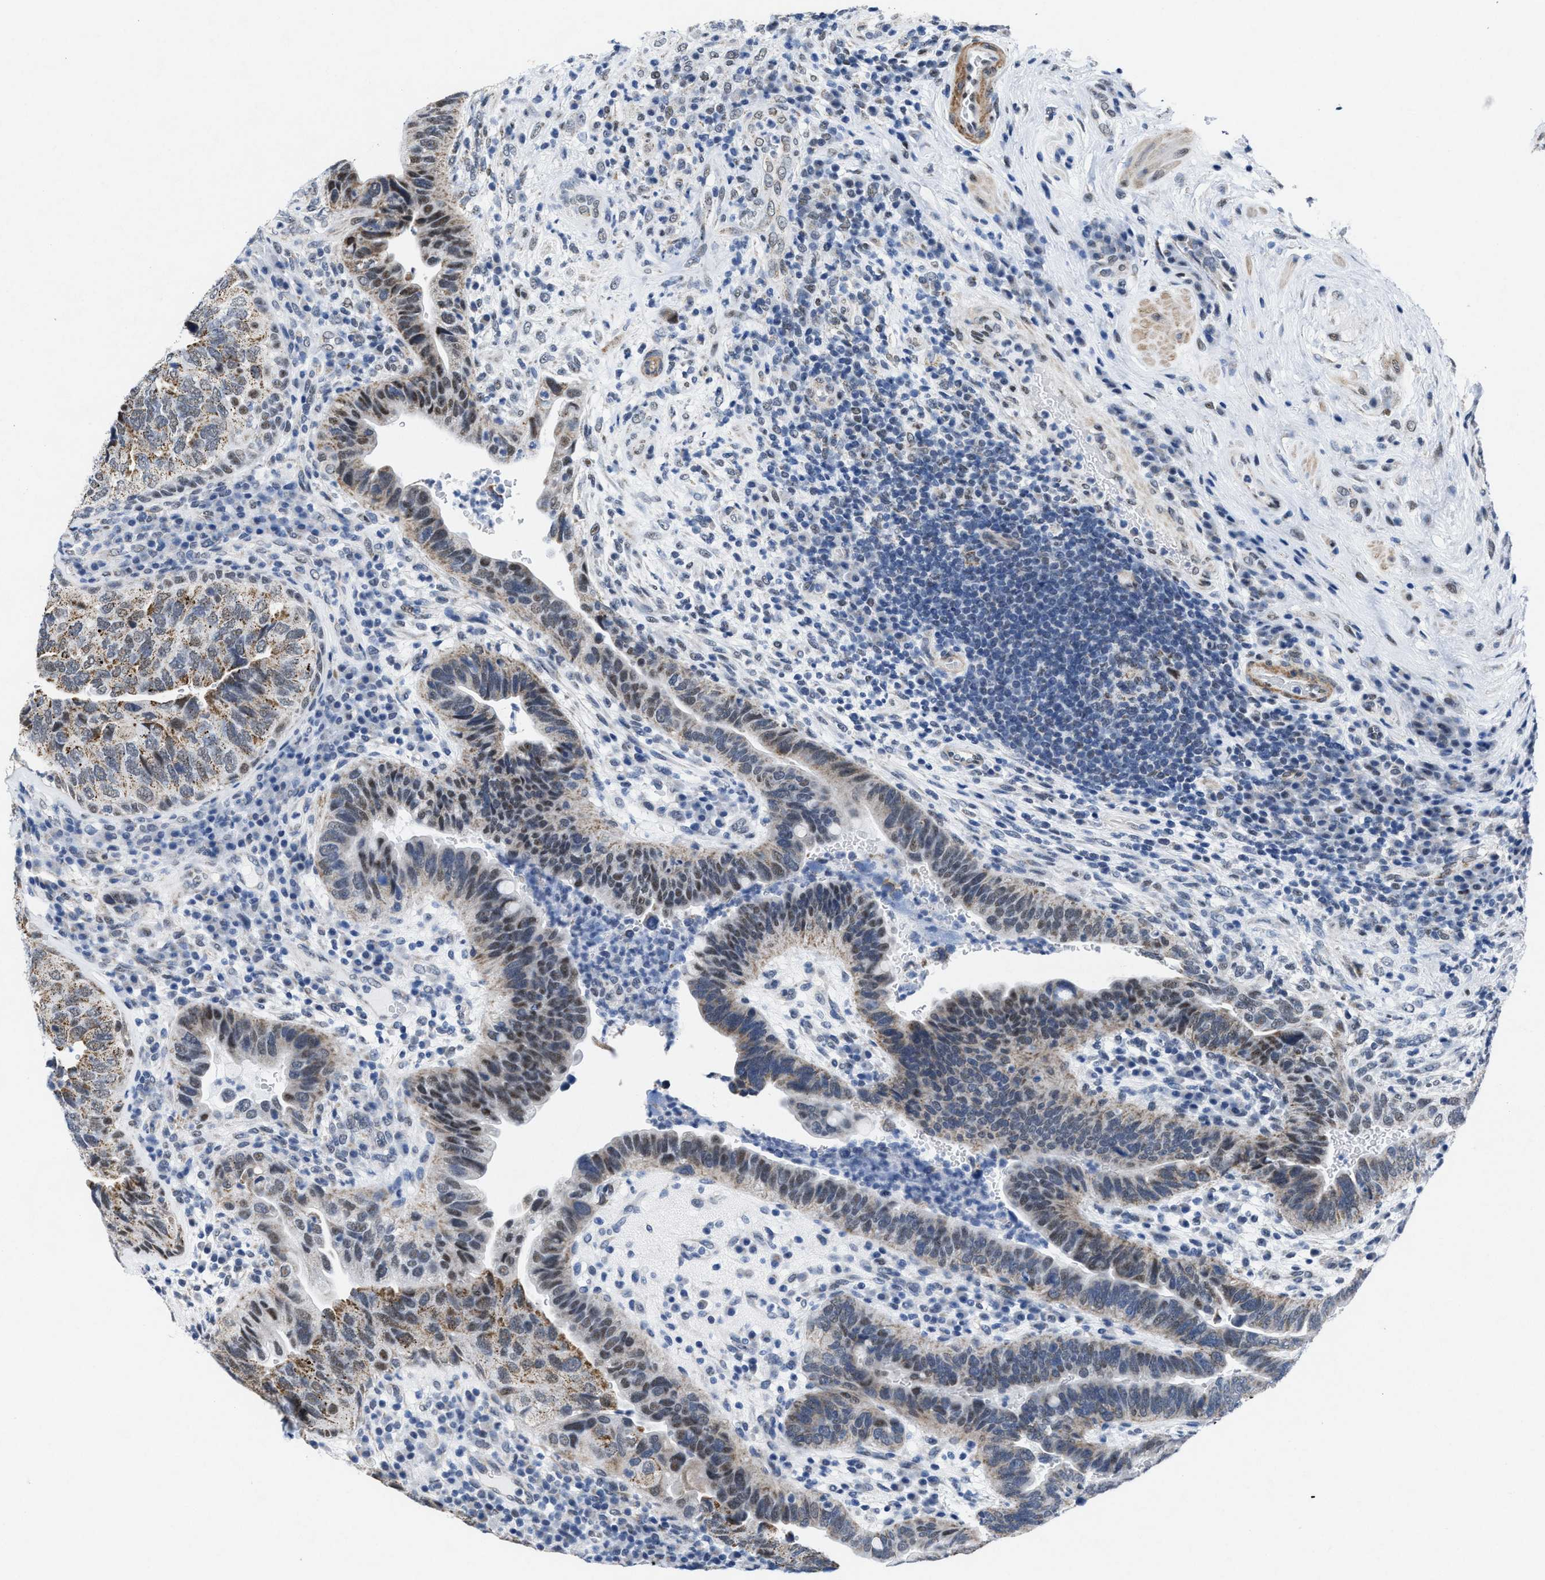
{"staining": {"intensity": "moderate", "quantity": "25%-75%", "location": "cytoplasmic/membranous"}, "tissue": "urothelial cancer", "cell_type": "Tumor cells", "image_type": "cancer", "snomed": [{"axis": "morphology", "description": "Urothelial carcinoma, High grade"}, {"axis": "topography", "description": "Urinary bladder"}], "caption": "Immunohistochemistry (IHC) image of neoplastic tissue: urothelial carcinoma (high-grade) stained using immunohistochemistry demonstrates medium levels of moderate protein expression localized specifically in the cytoplasmic/membranous of tumor cells, appearing as a cytoplasmic/membranous brown color.", "gene": "ID3", "patient": {"sex": "female", "age": 82}}